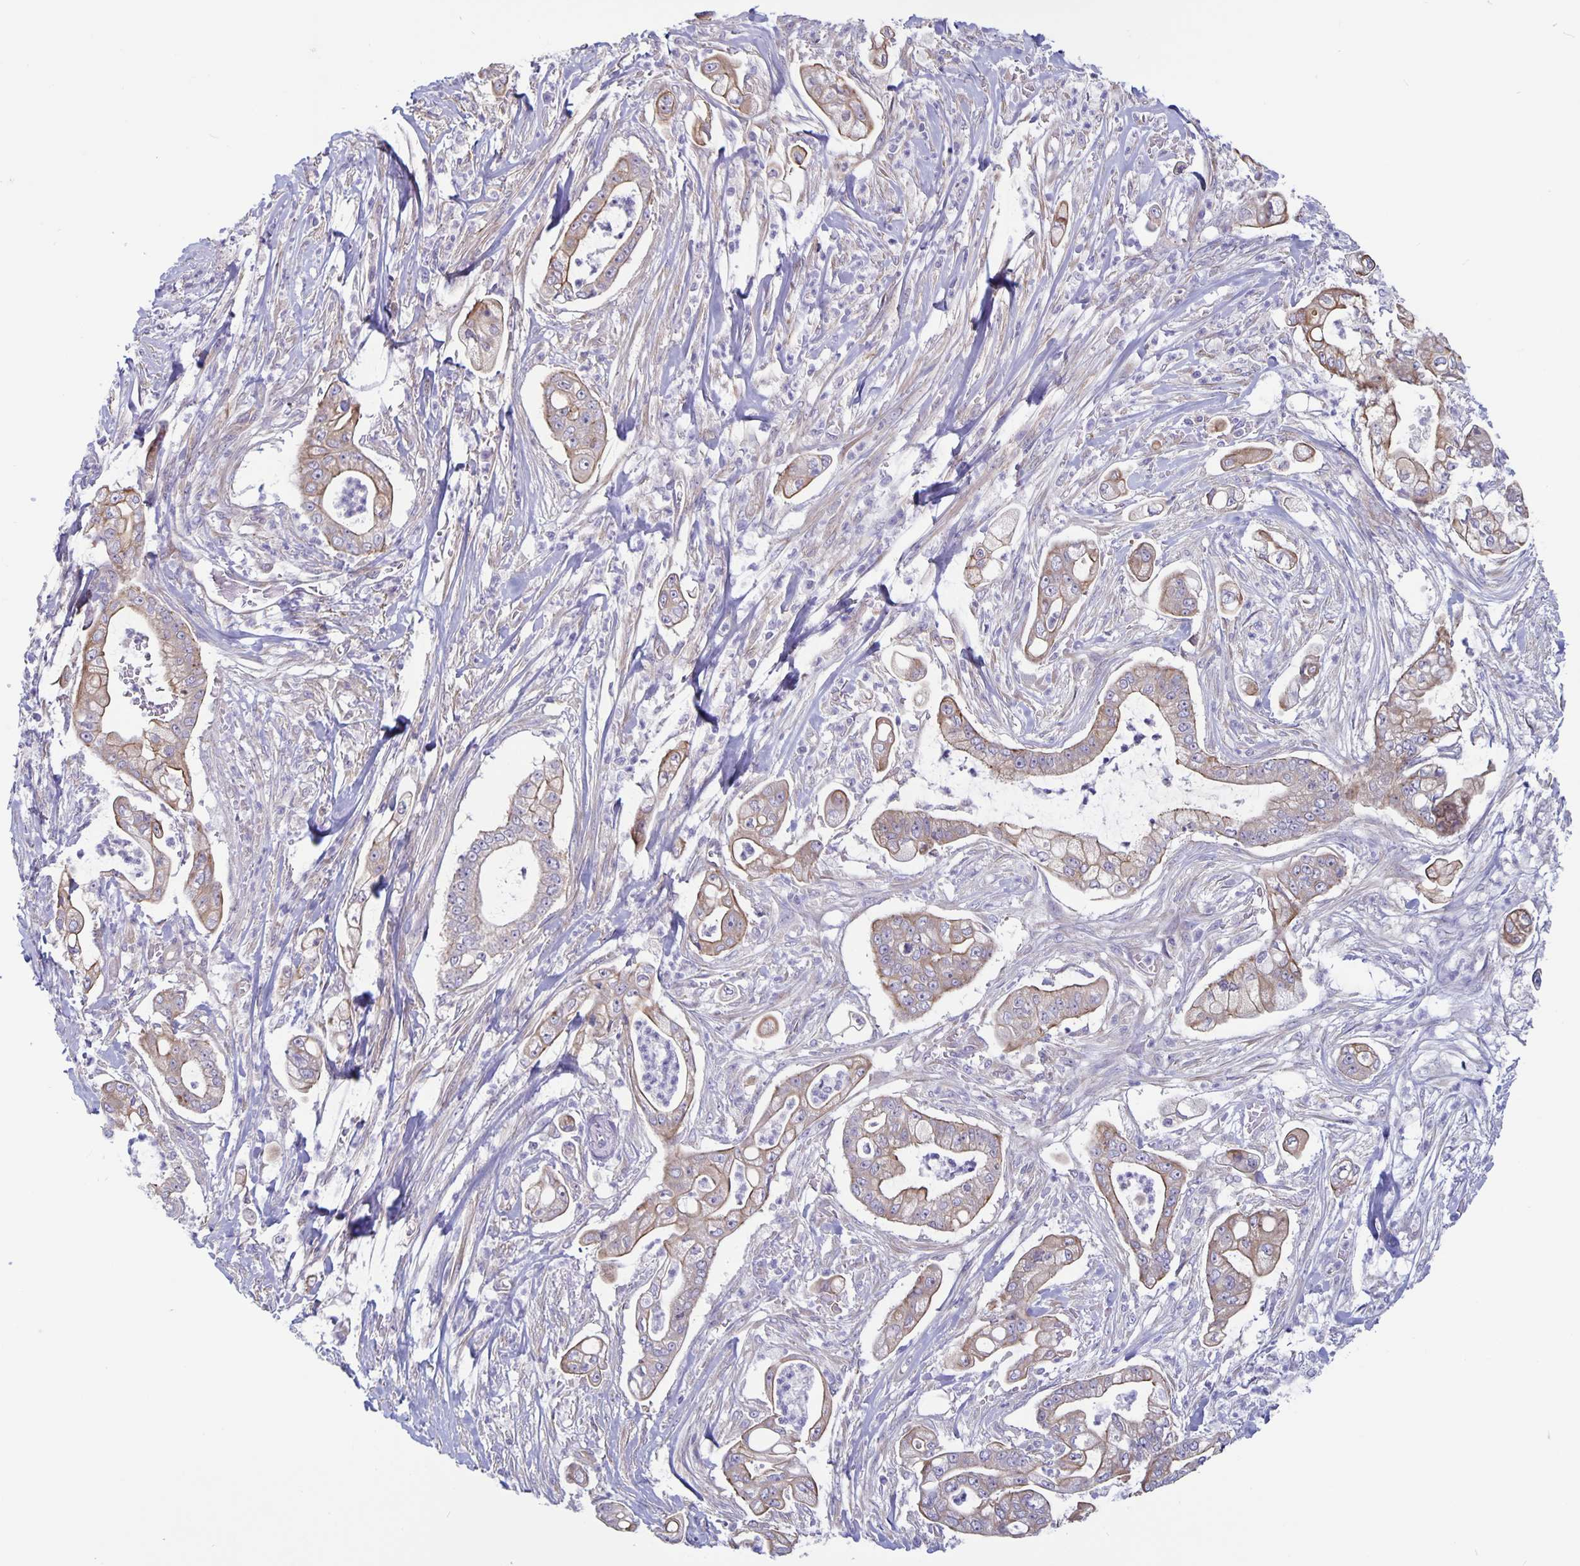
{"staining": {"intensity": "moderate", "quantity": "25%-75%", "location": "cytoplasmic/membranous"}, "tissue": "pancreatic cancer", "cell_type": "Tumor cells", "image_type": "cancer", "snomed": [{"axis": "morphology", "description": "Adenocarcinoma, NOS"}, {"axis": "topography", "description": "Pancreas"}], "caption": "Tumor cells exhibit moderate cytoplasmic/membranous staining in about 25%-75% of cells in pancreatic adenocarcinoma.", "gene": "PLCB3", "patient": {"sex": "female", "age": 69}}